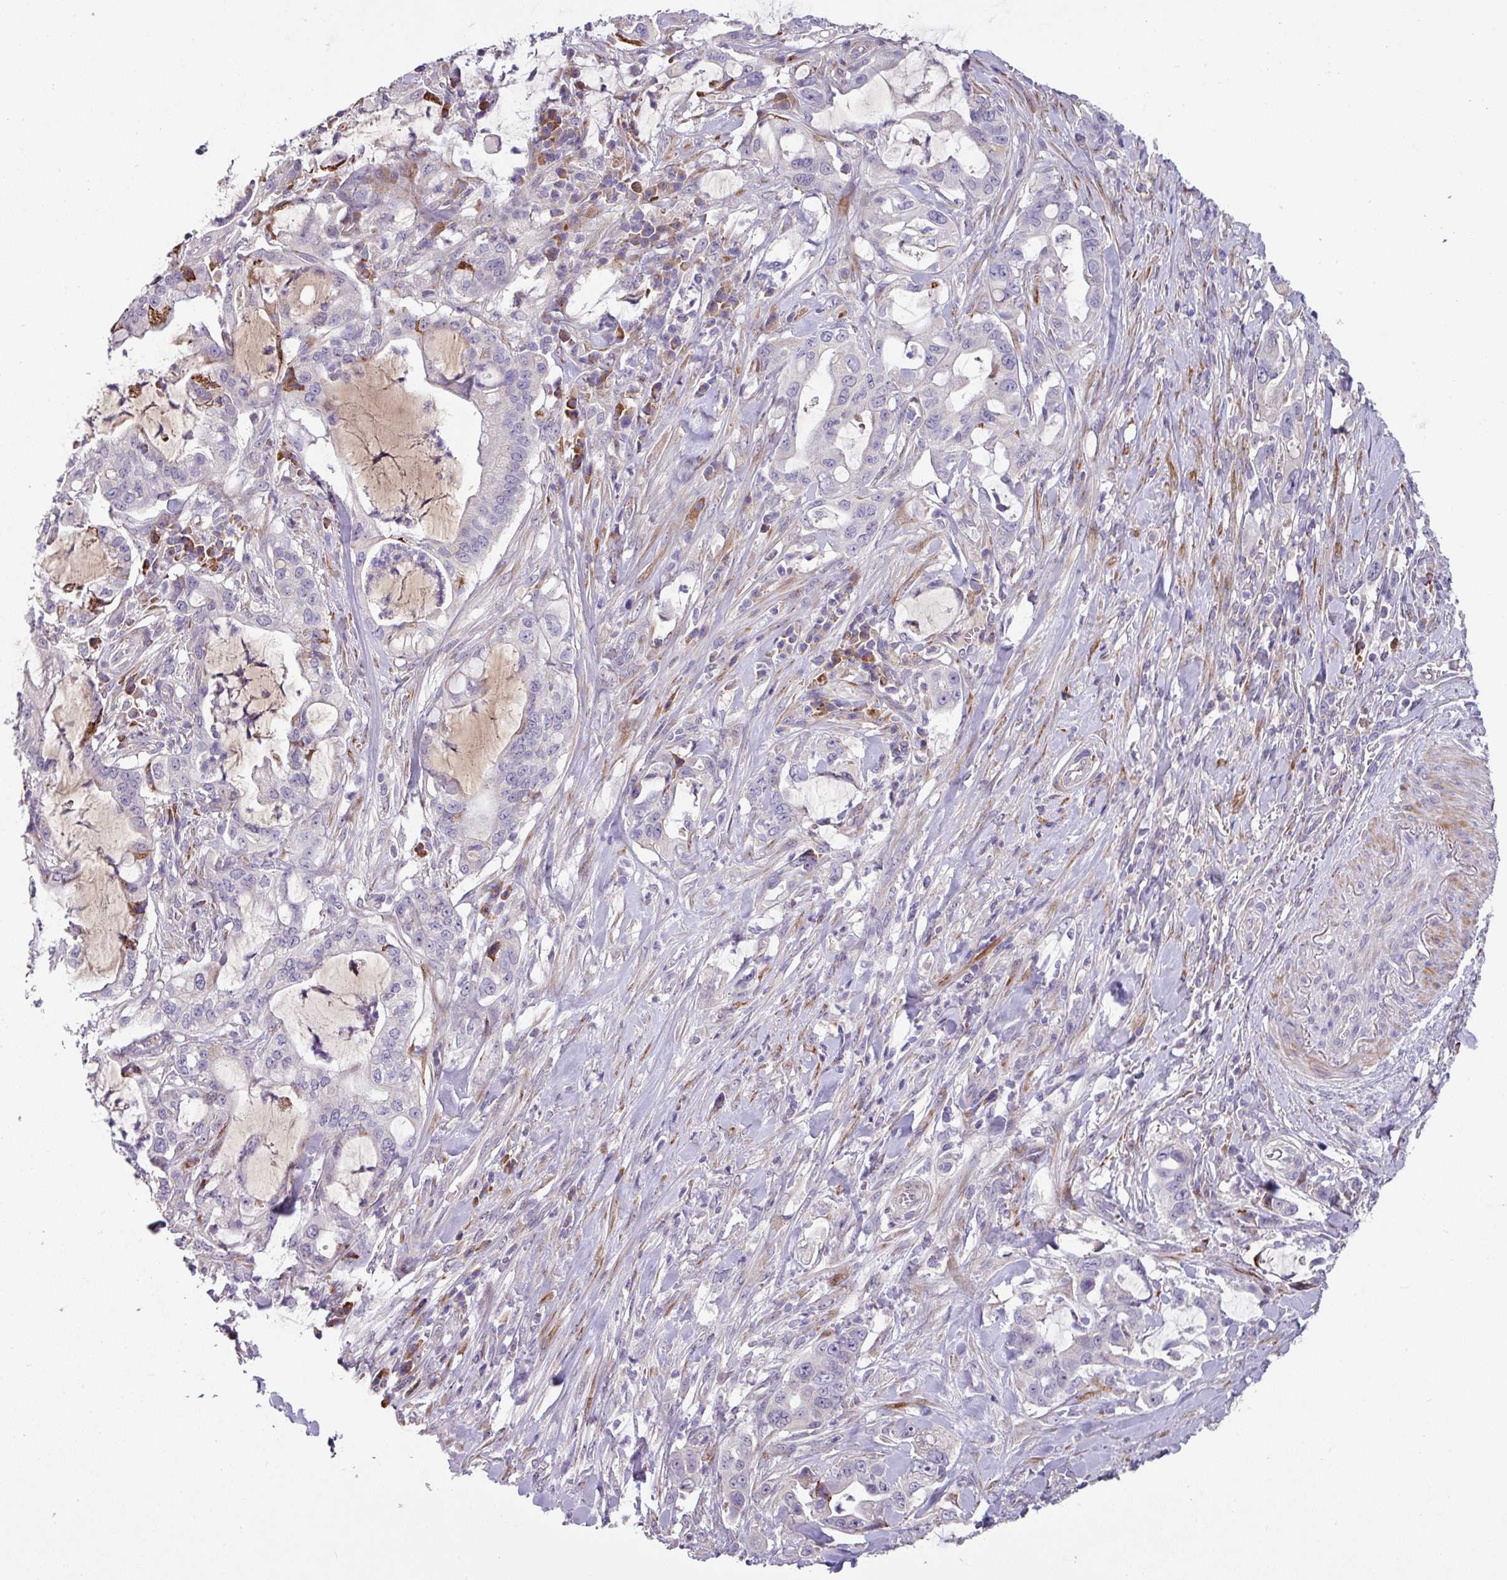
{"staining": {"intensity": "negative", "quantity": "none", "location": "none"}, "tissue": "pancreatic cancer", "cell_type": "Tumor cells", "image_type": "cancer", "snomed": [{"axis": "morphology", "description": "Adenocarcinoma, NOS"}, {"axis": "topography", "description": "Pancreas"}], "caption": "This photomicrograph is of pancreatic cancer stained with immunohistochemistry to label a protein in brown with the nuclei are counter-stained blue. There is no positivity in tumor cells. (DAB immunohistochemistry (IHC) with hematoxylin counter stain).", "gene": "KLHL3", "patient": {"sex": "female", "age": 61}}